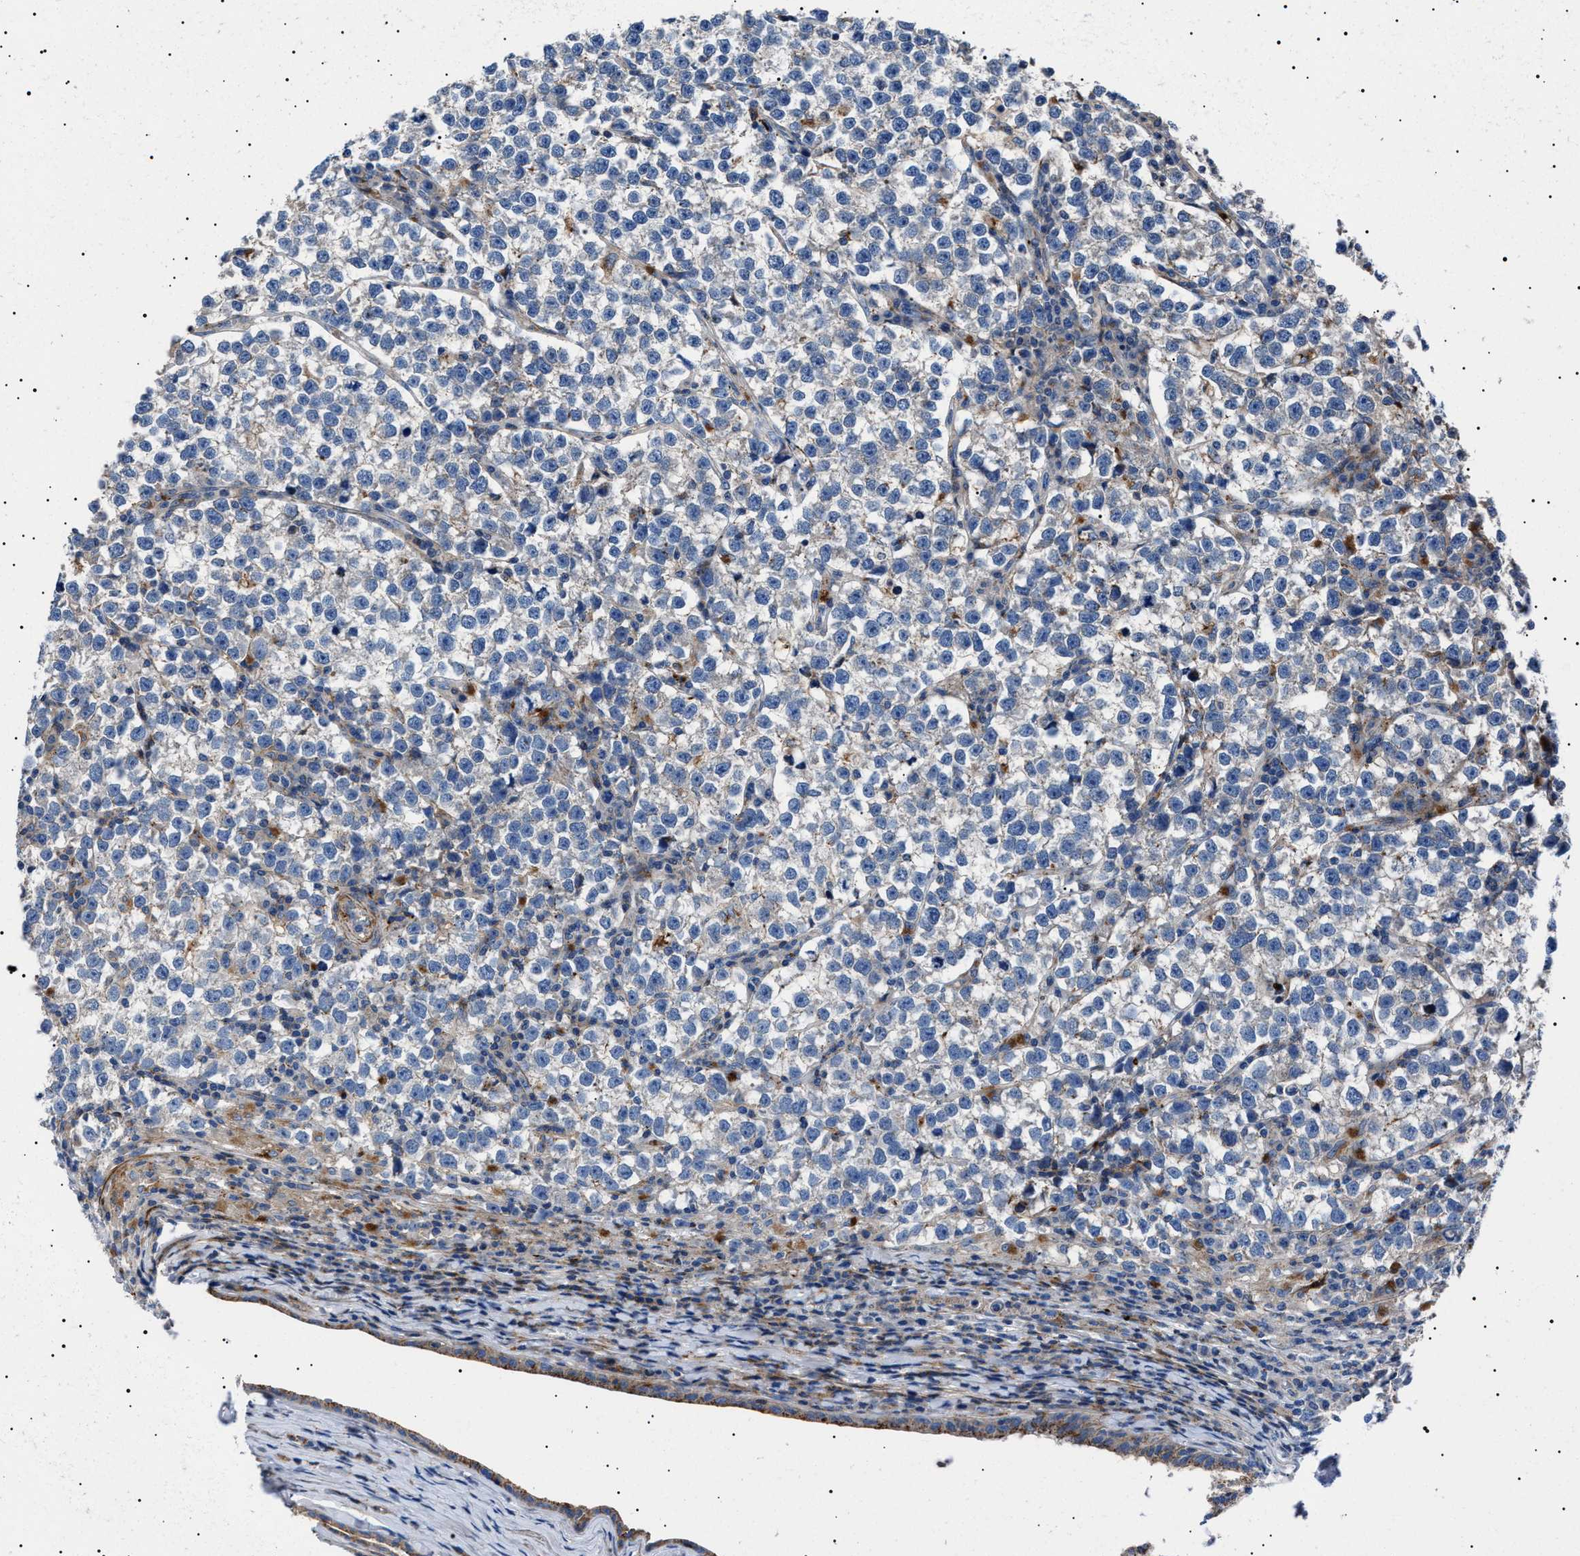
{"staining": {"intensity": "negative", "quantity": "none", "location": "none"}, "tissue": "testis cancer", "cell_type": "Tumor cells", "image_type": "cancer", "snomed": [{"axis": "morphology", "description": "Normal tissue, NOS"}, {"axis": "morphology", "description": "Seminoma, NOS"}, {"axis": "topography", "description": "Testis"}], "caption": "Histopathology image shows no significant protein staining in tumor cells of testis seminoma.", "gene": "NEU1", "patient": {"sex": "male", "age": 43}}